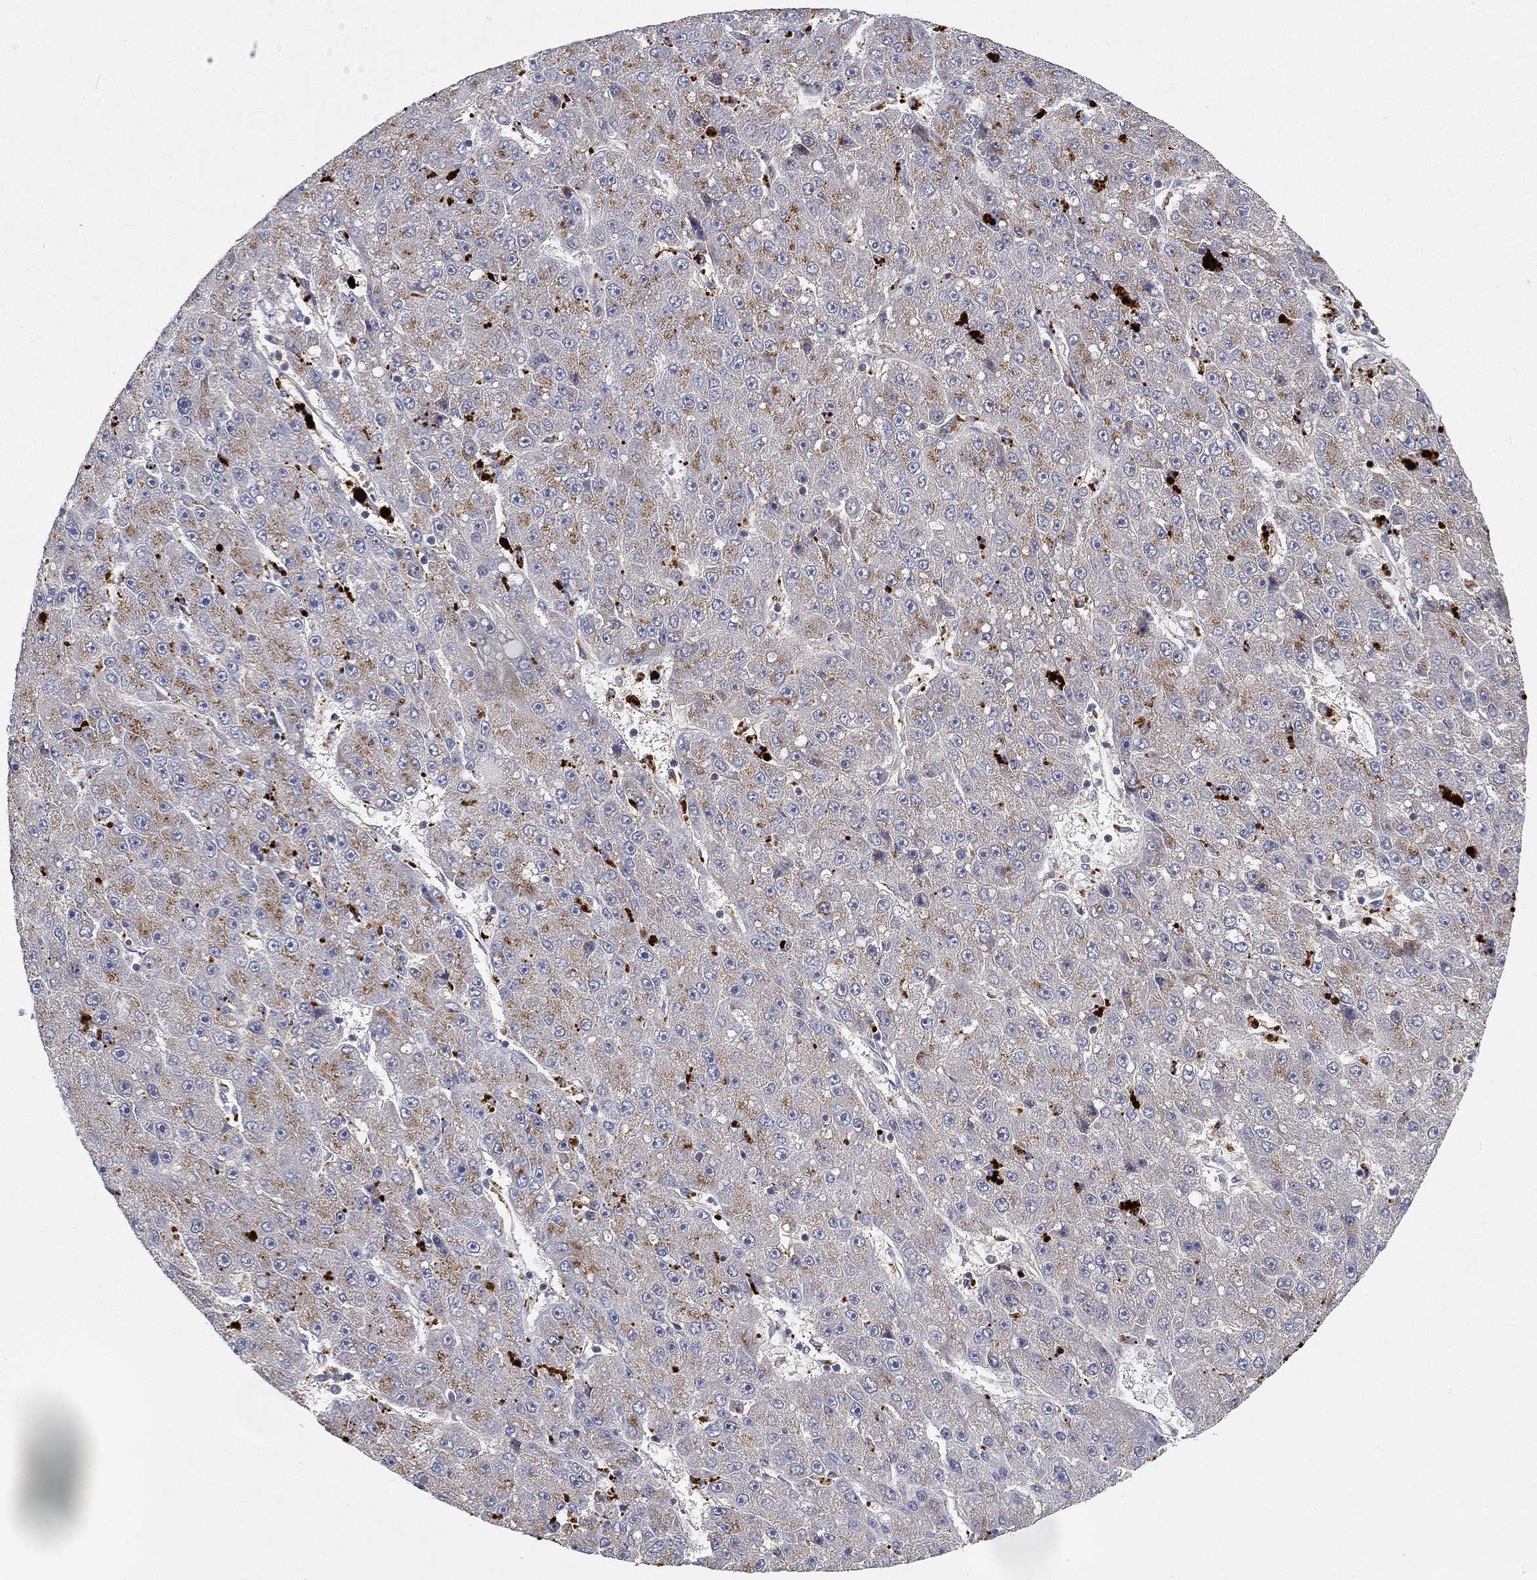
{"staining": {"intensity": "moderate", "quantity": "<25%", "location": "cytoplasmic/membranous"}, "tissue": "liver cancer", "cell_type": "Tumor cells", "image_type": "cancer", "snomed": [{"axis": "morphology", "description": "Carcinoma, Hepatocellular, NOS"}, {"axis": "topography", "description": "Liver"}], "caption": "Hepatocellular carcinoma (liver) was stained to show a protein in brown. There is low levels of moderate cytoplasmic/membranous expression in approximately <25% of tumor cells.", "gene": "CTSL", "patient": {"sex": "male", "age": 67}}